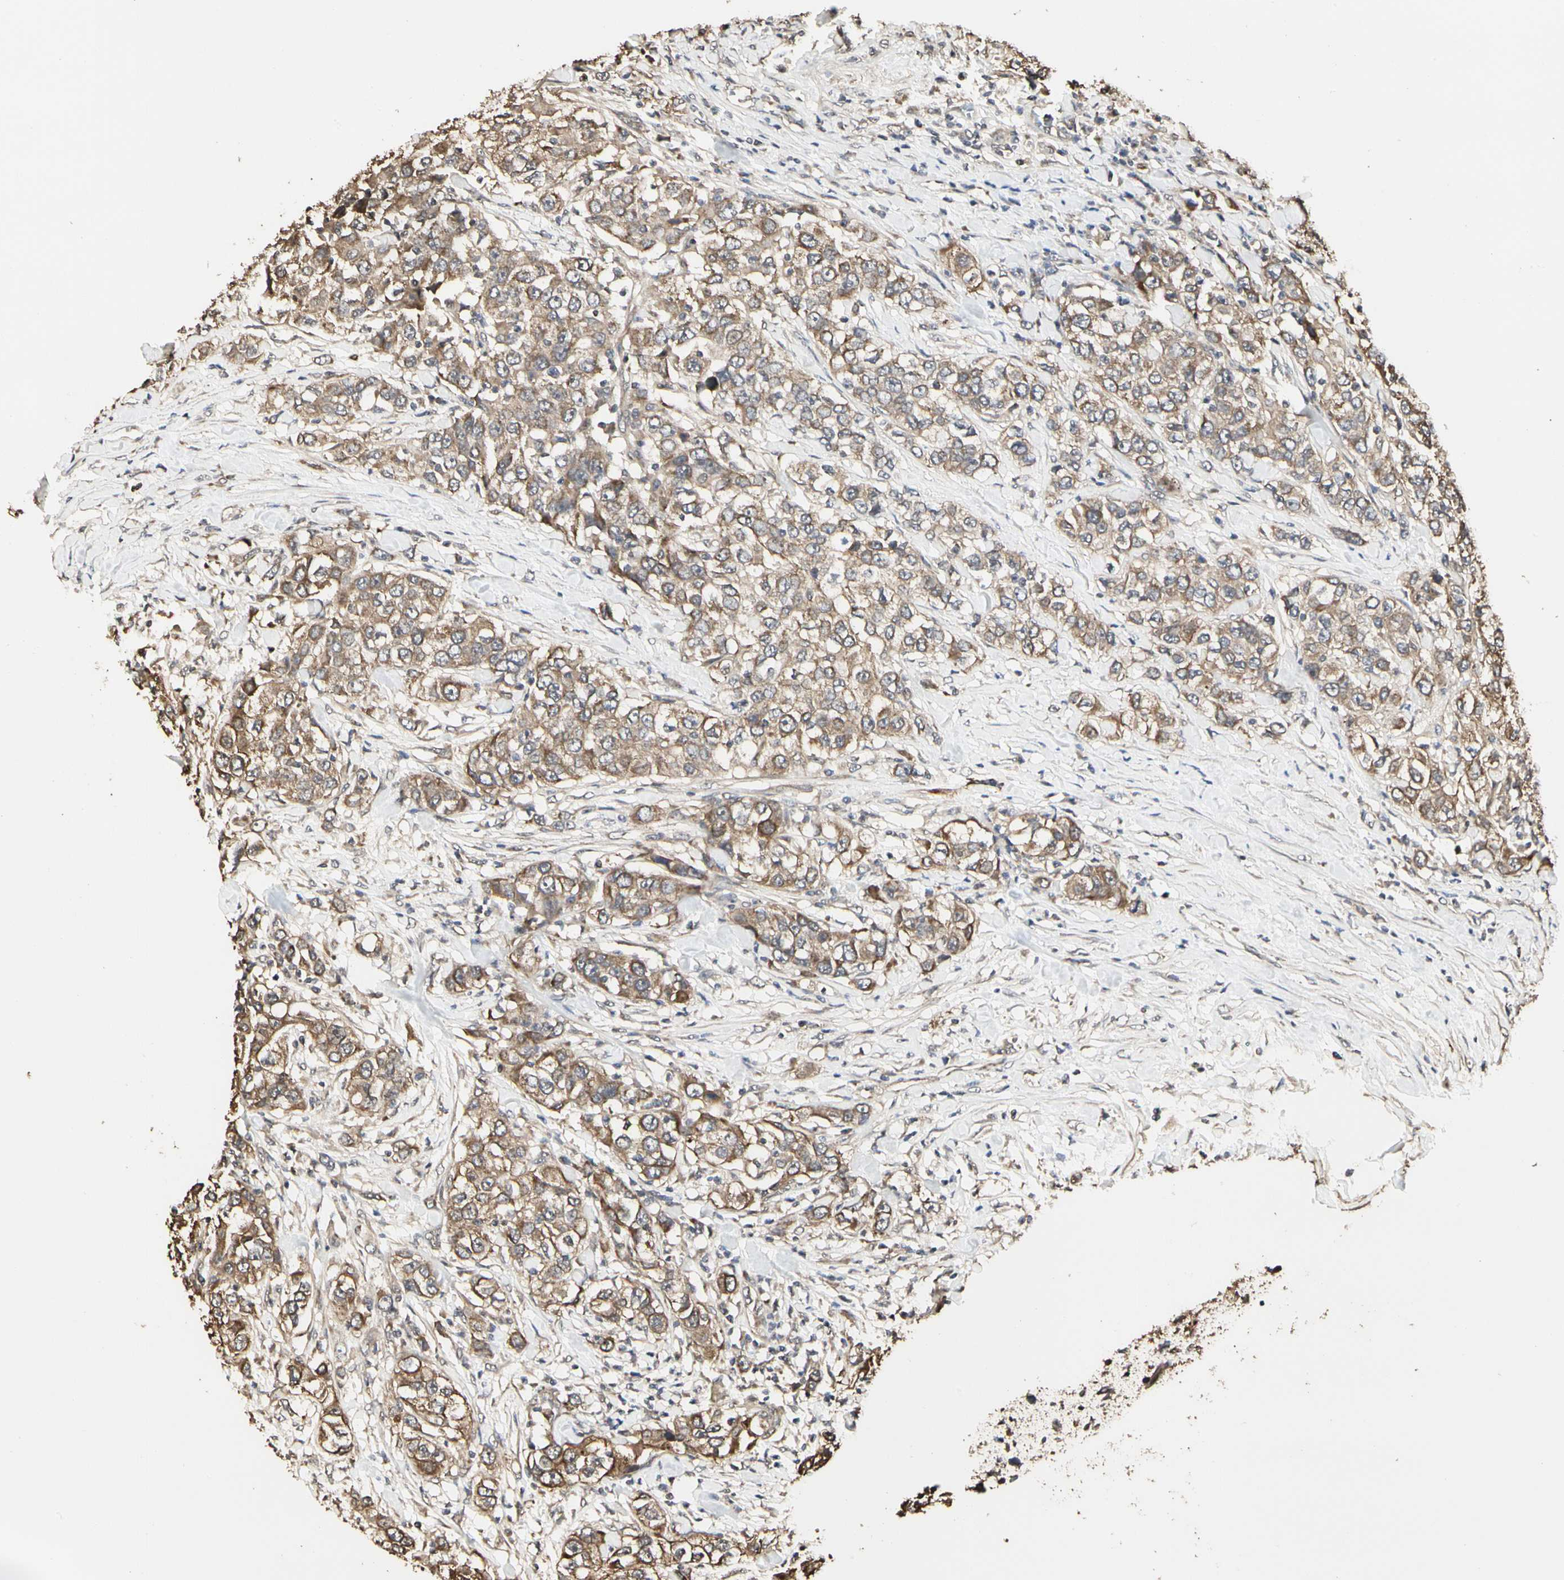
{"staining": {"intensity": "moderate", "quantity": ">75%", "location": "cytoplasmic/membranous"}, "tissue": "urothelial cancer", "cell_type": "Tumor cells", "image_type": "cancer", "snomed": [{"axis": "morphology", "description": "Urothelial carcinoma, High grade"}, {"axis": "topography", "description": "Urinary bladder"}], "caption": "High-grade urothelial carcinoma was stained to show a protein in brown. There is medium levels of moderate cytoplasmic/membranous expression in approximately >75% of tumor cells. The protein of interest is shown in brown color, while the nuclei are stained blue.", "gene": "TAOK1", "patient": {"sex": "female", "age": 80}}